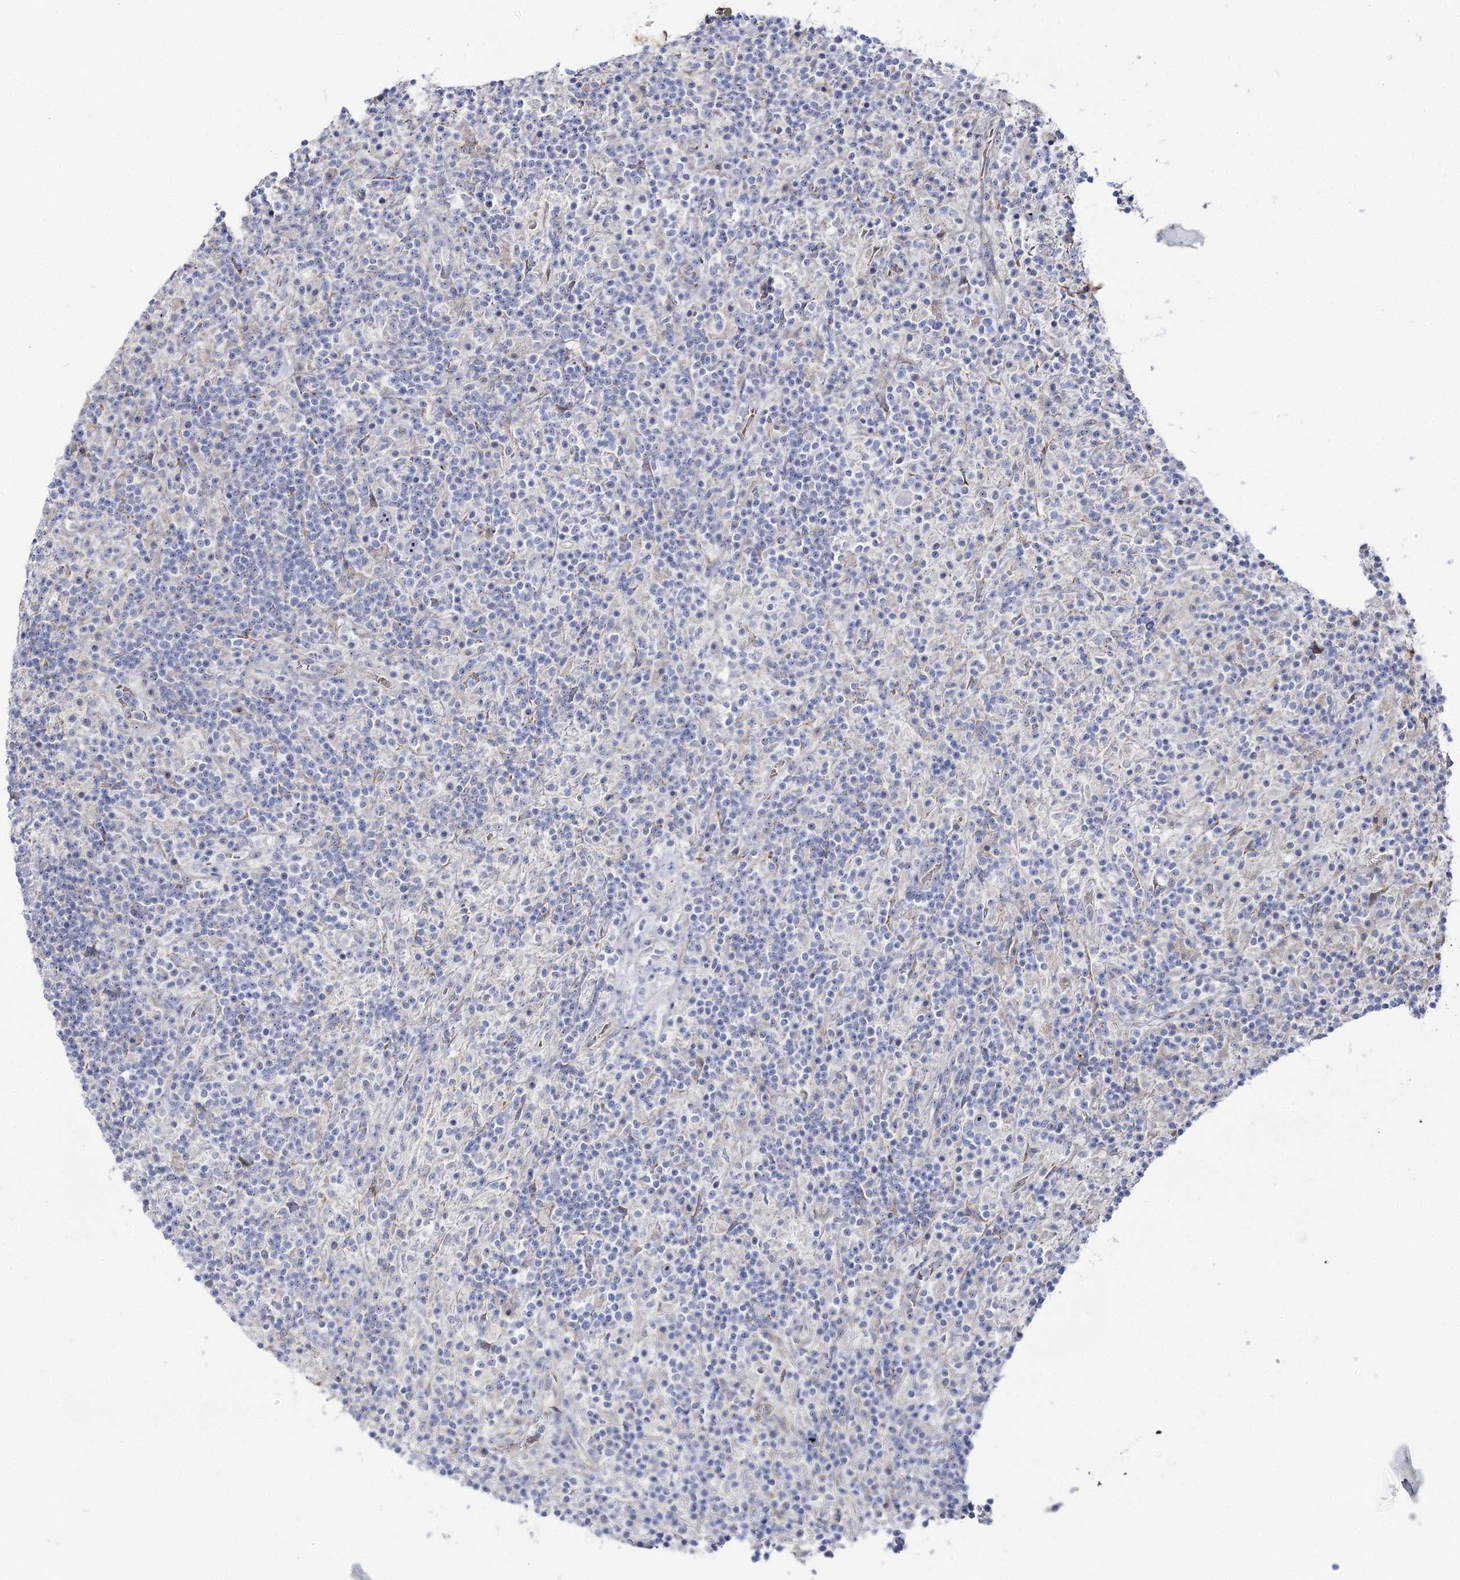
{"staining": {"intensity": "moderate", "quantity": "<25%", "location": "nuclear"}, "tissue": "lymphoma", "cell_type": "Tumor cells", "image_type": "cancer", "snomed": [{"axis": "morphology", "description": "Hodgkin's disease, NOS"}, {"axis": "topography", "description": "Lymph node"}], "caption": "Hodgkin's disease was stained to show a protein in brown. There is low levels of moderate nuclear expression in approximately <25% of tumor cells.", "gene": "SUOX", "patient": {"sex": "male", "age": 70}}